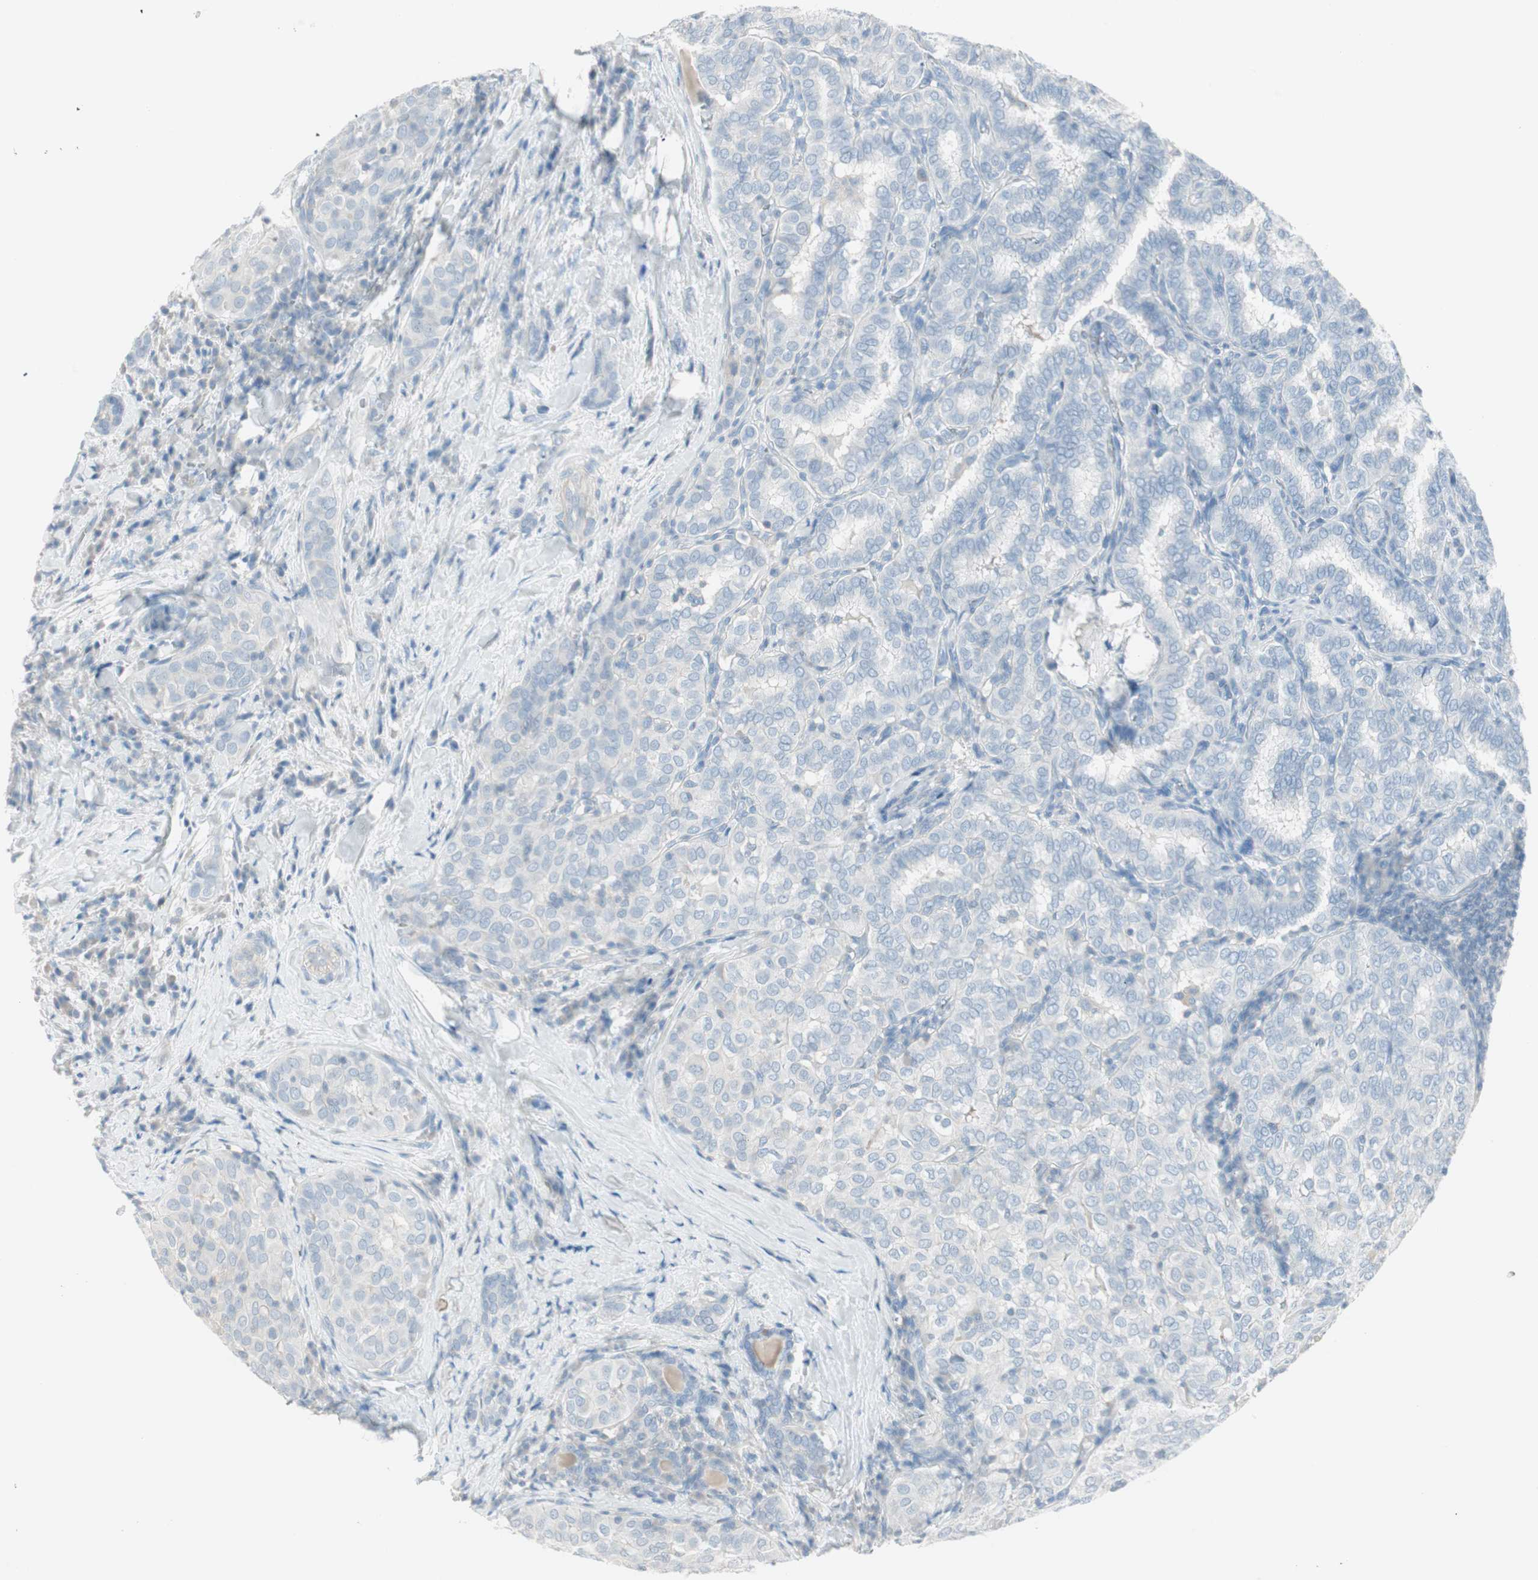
{"staining": {"intensity": "negative", "quantity": "none", "location": "none"}, "tissue": "thyroid cancer", "cell_type": "Tumor cells", "image_type": "cancer", "snomed": [{"axis": "morphology", "description": "Papillary adenocarcinoma, NOS"}, {"axis": "topography", "description": "Thyroid gland"}], "caption": "Immunohistochemistry (IHC) photomicrograph of human thyroid cancer (papillary adenocarcinoma) stained for a protein (brown), which reveals no staining in tumor cells.", "gene": "ITLN2", "patient": {"sex": "female", "age": 30}}